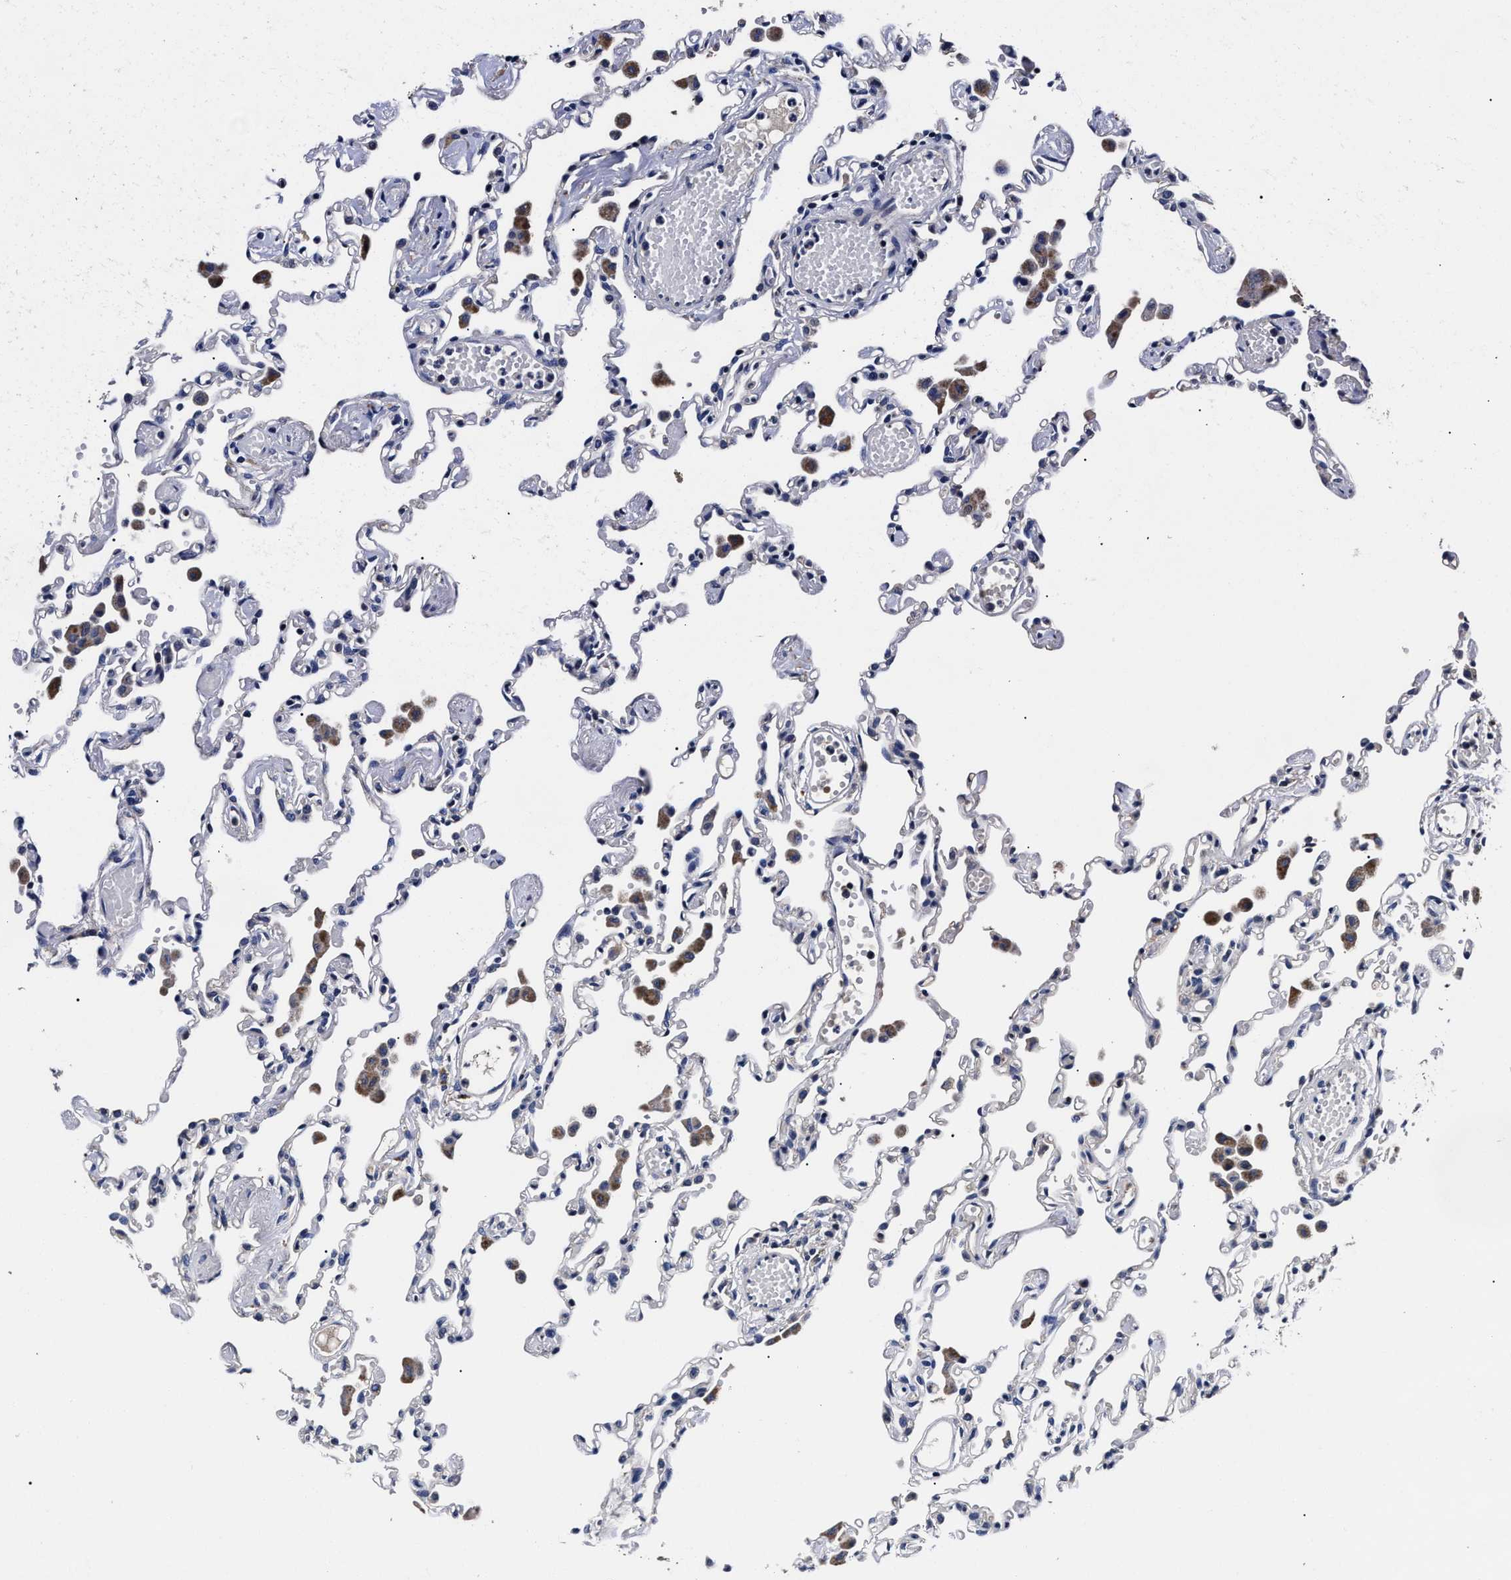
{"staining": {"intensity": "negative", "quantity": "none", "location": "none"}, "tissue": "lung", "cell_type": "Alveolar cells", "image_type": "normal", "snomed": [{"axis": "morphology", "description": "Normal tissue, NOS"}, {"axis": "topography", "description": "Bronchus"}, {"axis": "topography", "description": "Lung"}], "caption": "Histopathology image shows no protein expression in alveolar cells of normal lung. (Stains: DAB (3,3'-diaminobenzidine) immunohistochemistry with hematoxylin counter stain, Microscopy: brightfield microscopy at high magnification).", "gene": "OLFML2A", "patient": {"sex": "female", "age": 49}}